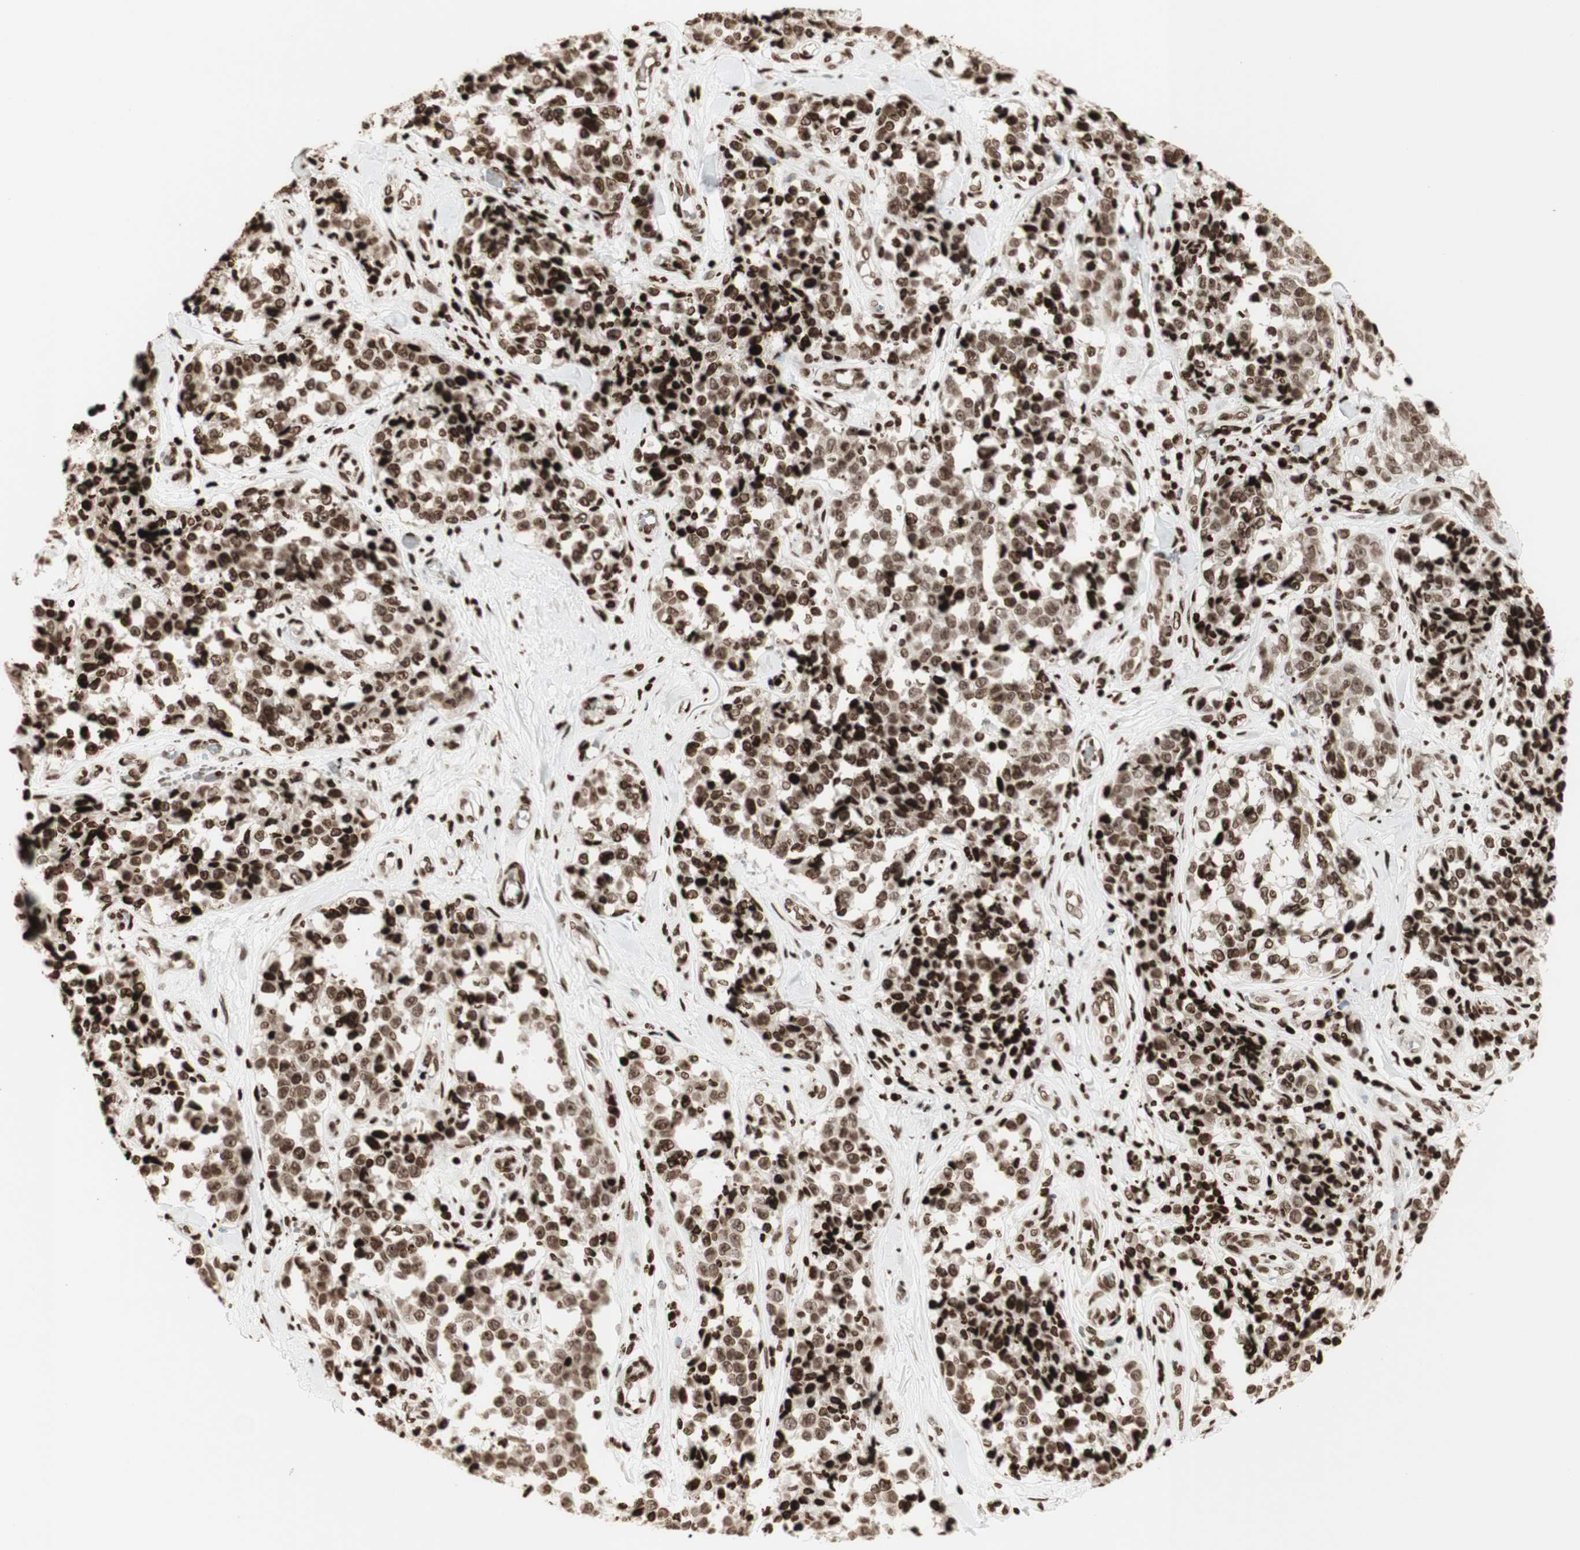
{"staining": {"intensity": "strong", "quantity": ">75%", "location": "cytoplasmic/membranous,nuclear"}, "tissue": "melanoma", "cell_type": "Tumor cells", "image_type": "cancer", "snomed": [{"axis": "morphology", "description": "Malignant melanoma, NOS"}, {"axis": "topography", "description": "Skin"}], "caption": "This micrograph reveals immunohistochemistry staining of melanoma, with high strong cytoplasmic/membranous and nuclear expression in approximately >75% of tumor cells.", "gene": "NCAPD2", "patient": {"sex": "female", "age": 64}}